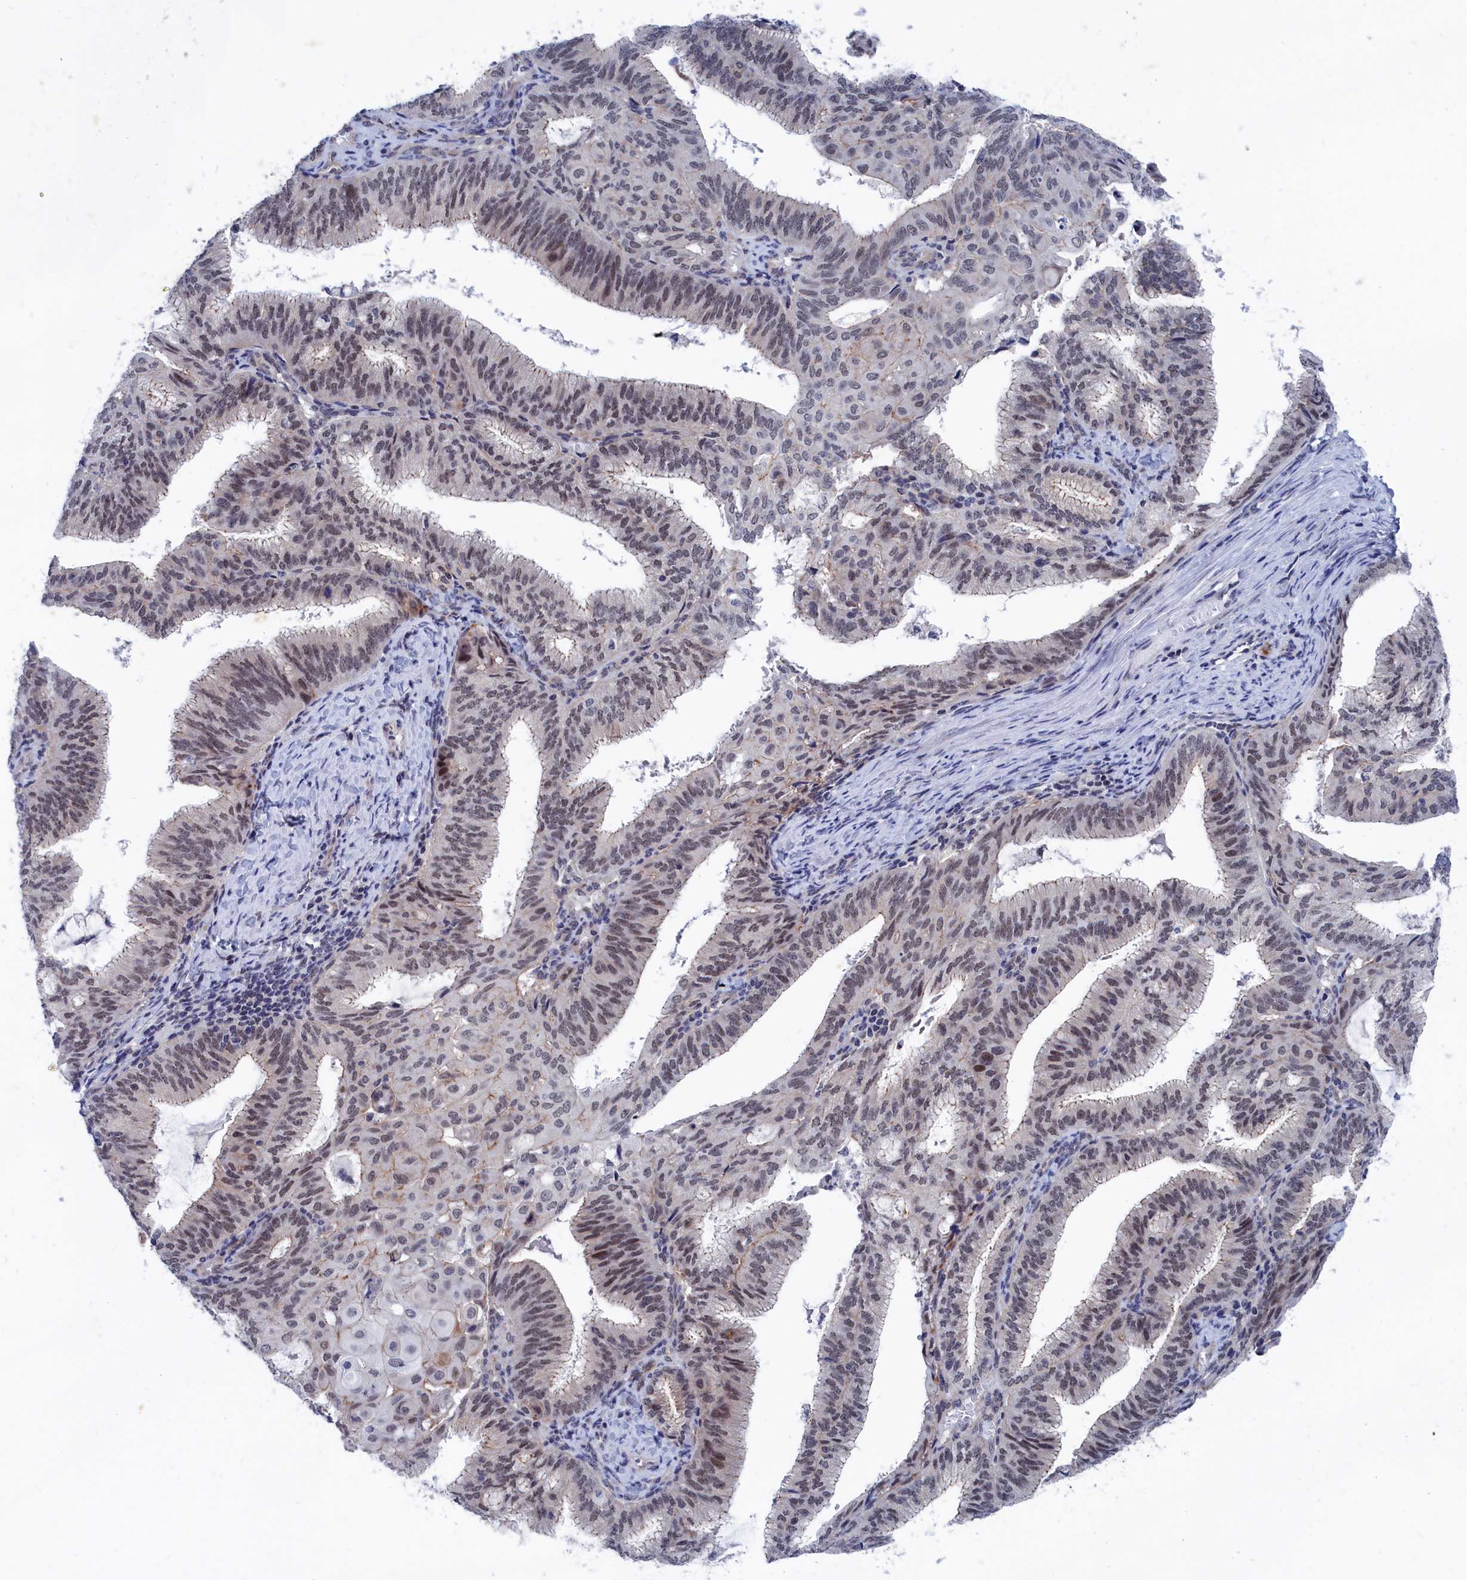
{"staining": {"intensity": "weak", "quantity": "25%-75%", "location": "nuclear"}, "tissue": "endometrial cancer", "cell_type": "Tumor cells", "image_type": "cancer", "snomed": [{"axis": "morphology", "description": "Adenocarcinoma, NOS"}, {"axis": "topography", "description": "Endometrium"}], "caption": "Weak nuclear positivity for a protein is seen in about 25%-75% of tumor cells of endometrial cancer using immunohistochemistry (IHC).", "gene": "MARCHF3", "patient": {"sex": "female", "age": 49}}